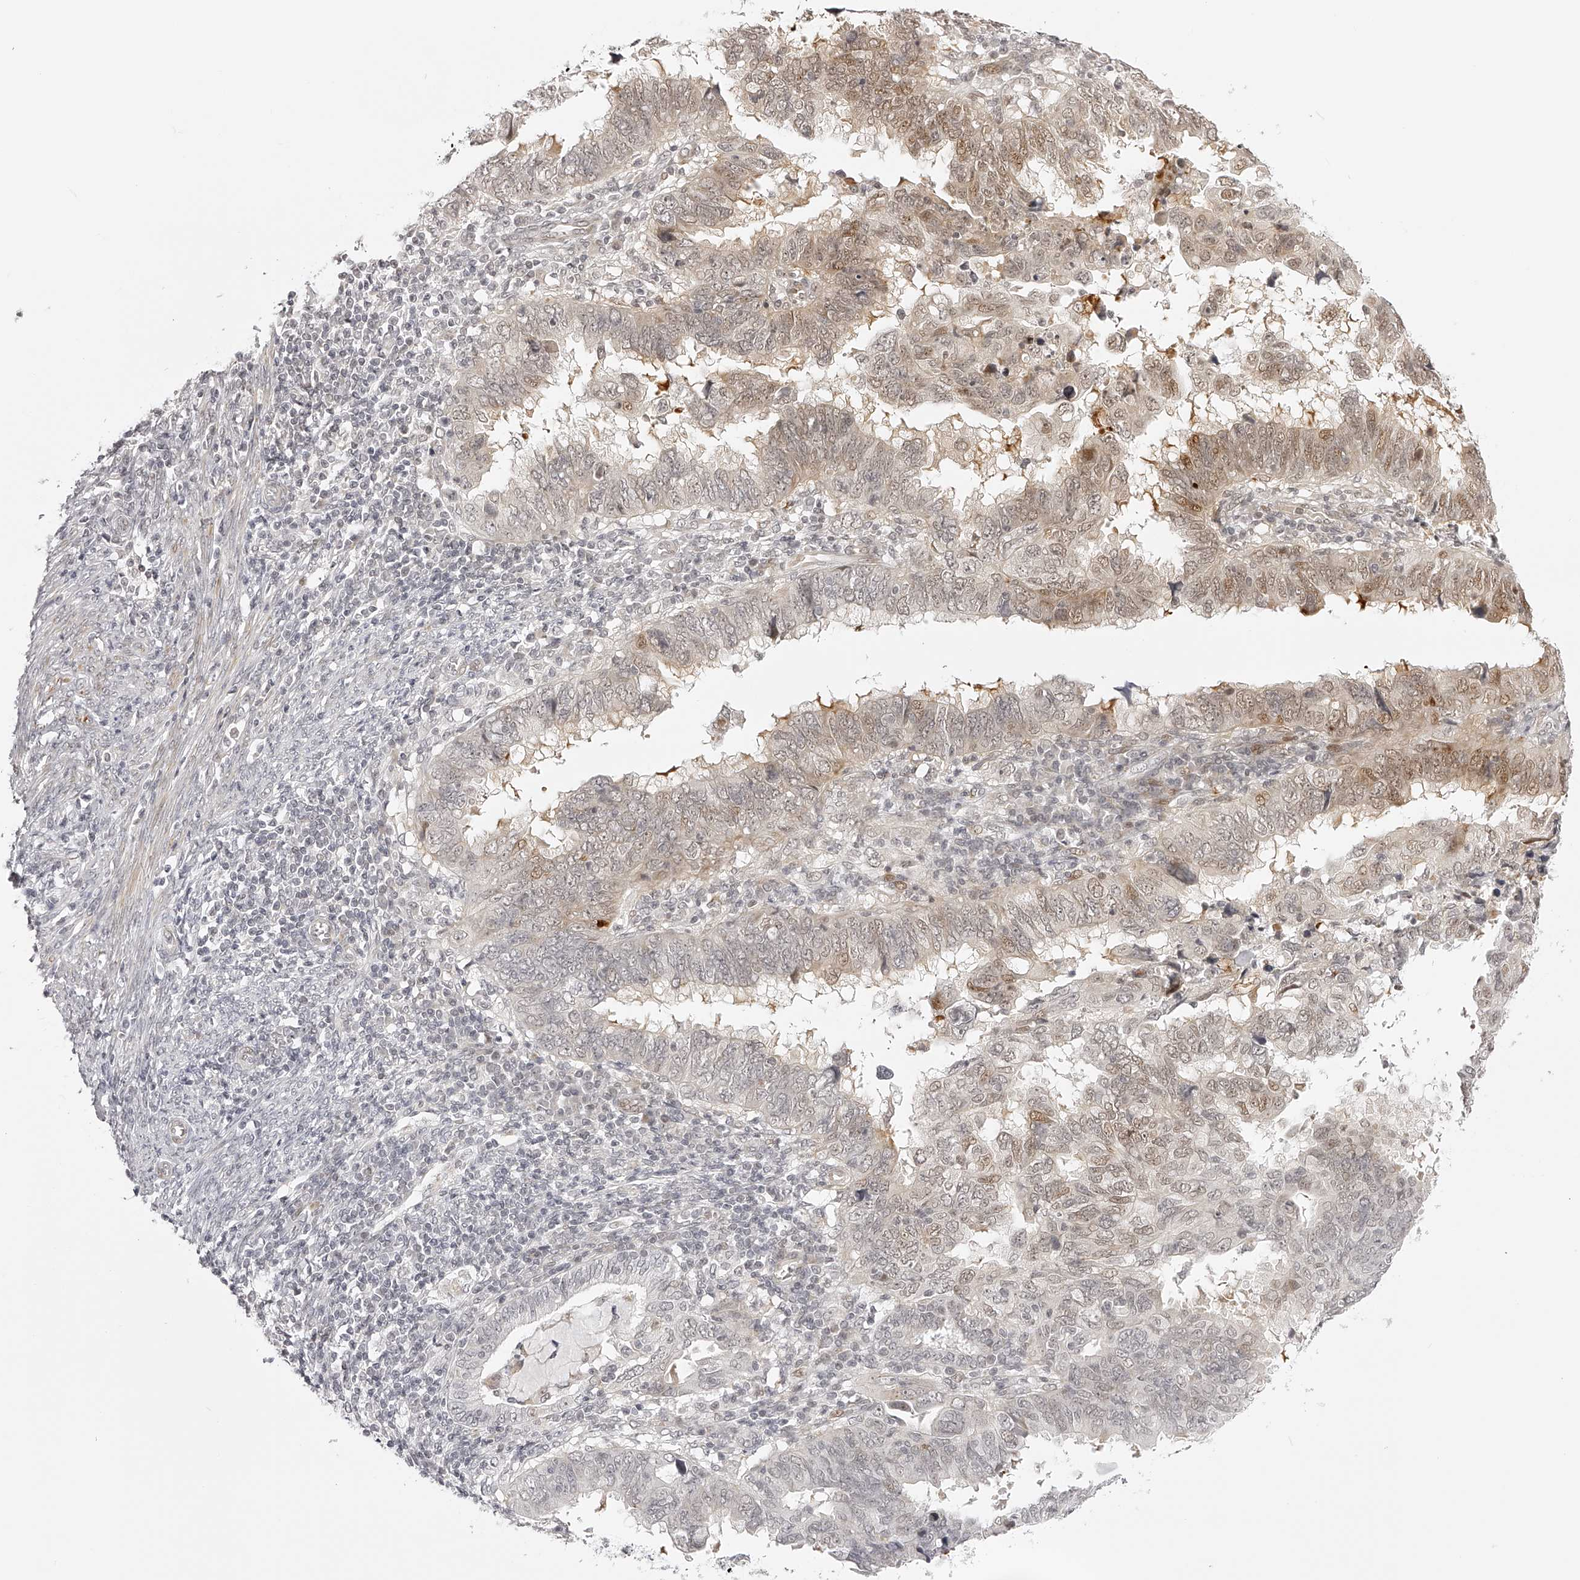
{"staining": {"intensity": "moderate", "quantity": "<25%", "location": "cytoplasmic/membranous,nuclear"}, "tissue": "endometrial cancer", "cell_type": "Tumor cells", "image_type": "cancer", "snomed": [{"axis": "morphology", "description": "Adenocarcinoma, NOS"}, {"axis": "topography", "description": "Uterus"}], "caption": "Immunohistochemistry histopathology image of neoplastic tissue: adenocarcinoma (endometrial) stained using IHC displays low levels of moderate protein expression localized specifically in the cytoplasmic/membranous and nuclear of tumor cells, appearing as a cytoplasmic/membranous and nuclear brown color.", "gene": "PLEKHG1", "patient": {"sex": "female", "age": 77}}